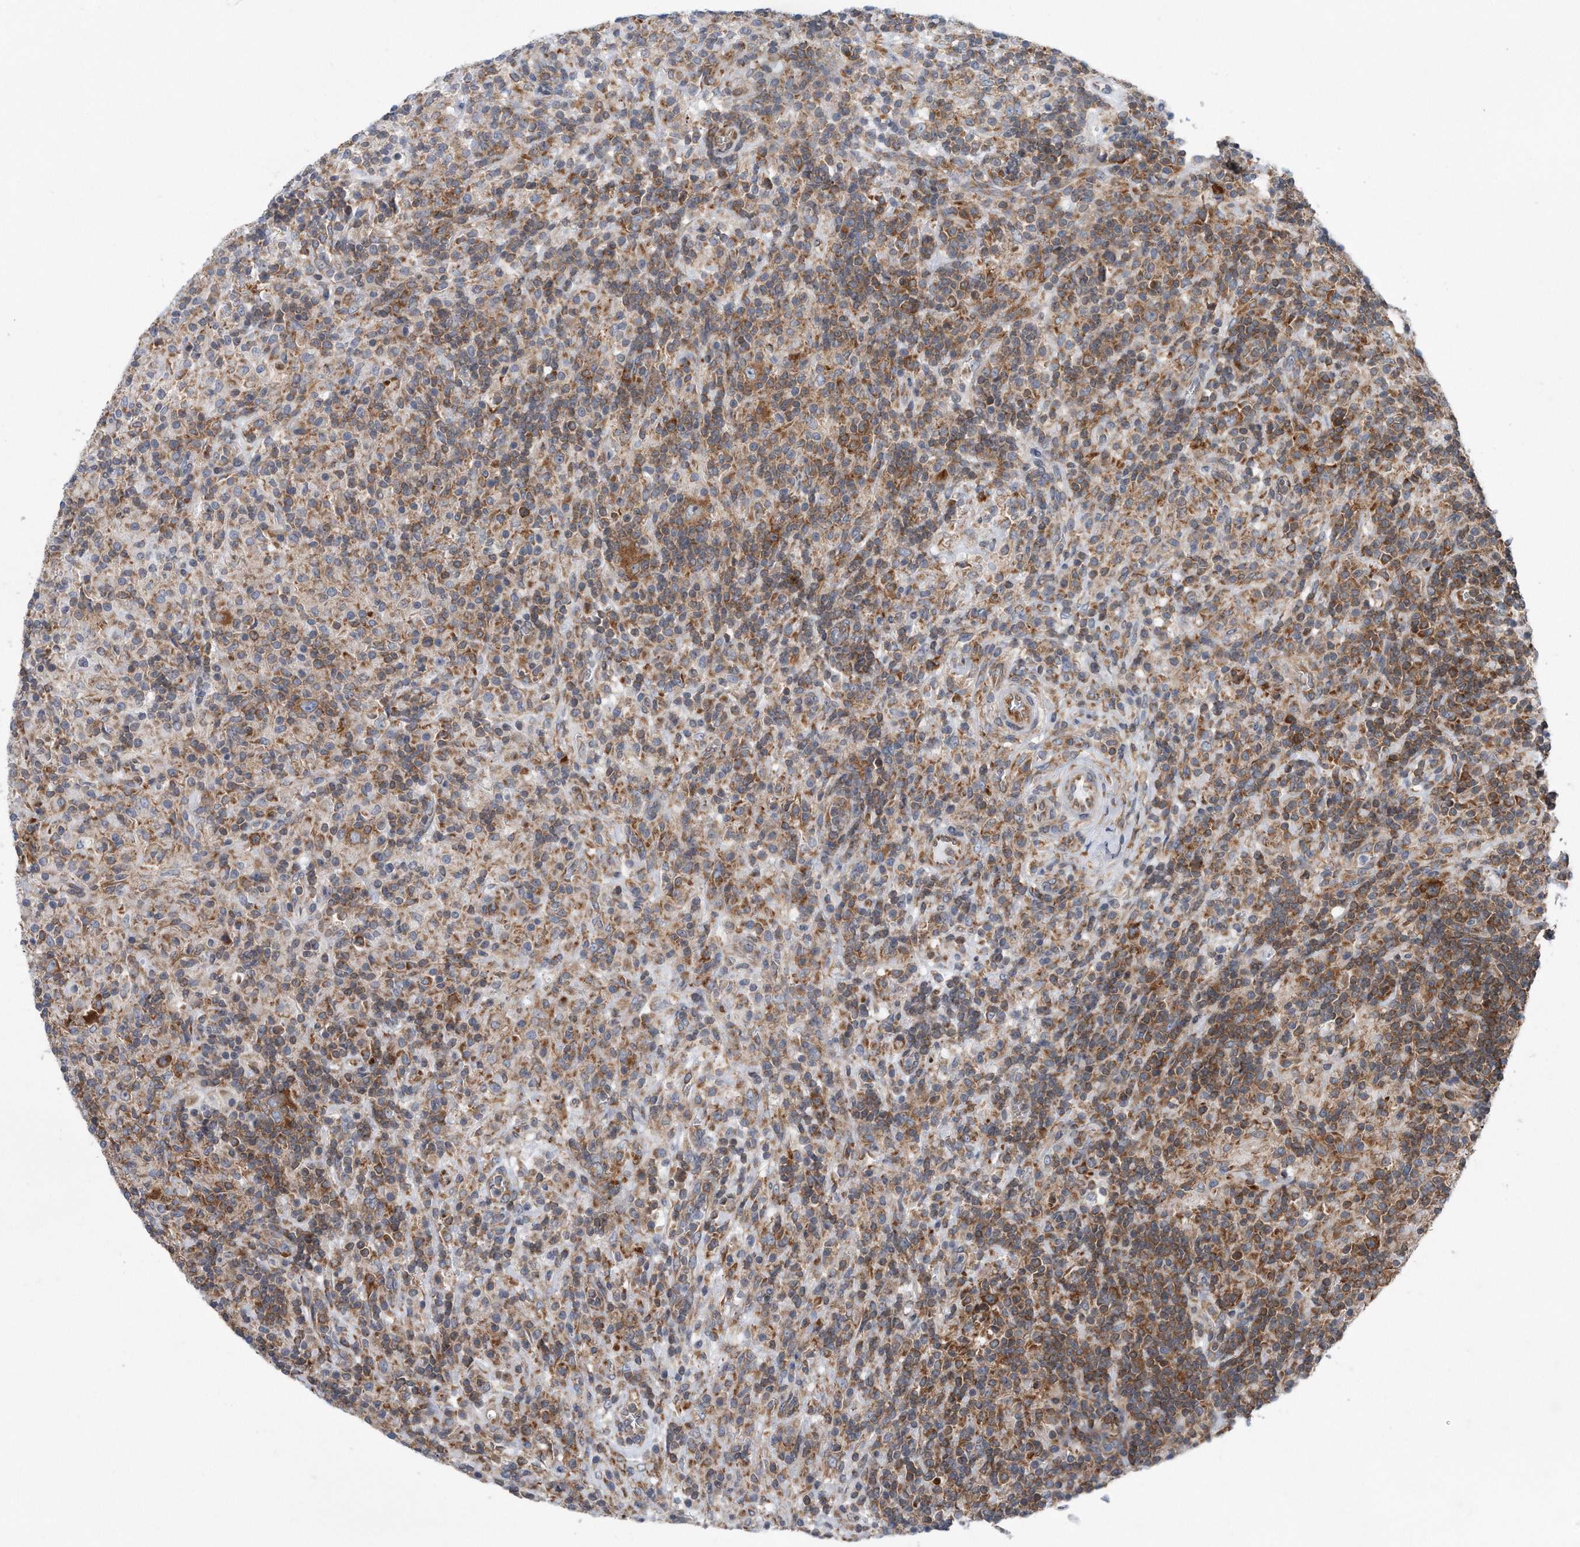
{"staining": {"intensity": "moderate", "quantity": ">75%", "location": "cytoplasmic/membranous"}, "tissue": "lymphoma", "cell_type": "Tumor cells", "image_type": "cancer", "snomed": [{"axis": "morphology", "description": "Hodgkin's disease, NOS"}, {"axis": "topography", "description": "Lymph node"}], "caption": "An image showing moderate cytoplasmic/membranous positivity in approximately >75% of tumor cells in lymphoma, as visualized by brown immunohistochemical staining.", "gene": "RPL26L1", "patient": {"sex": "male", "age": 70}}